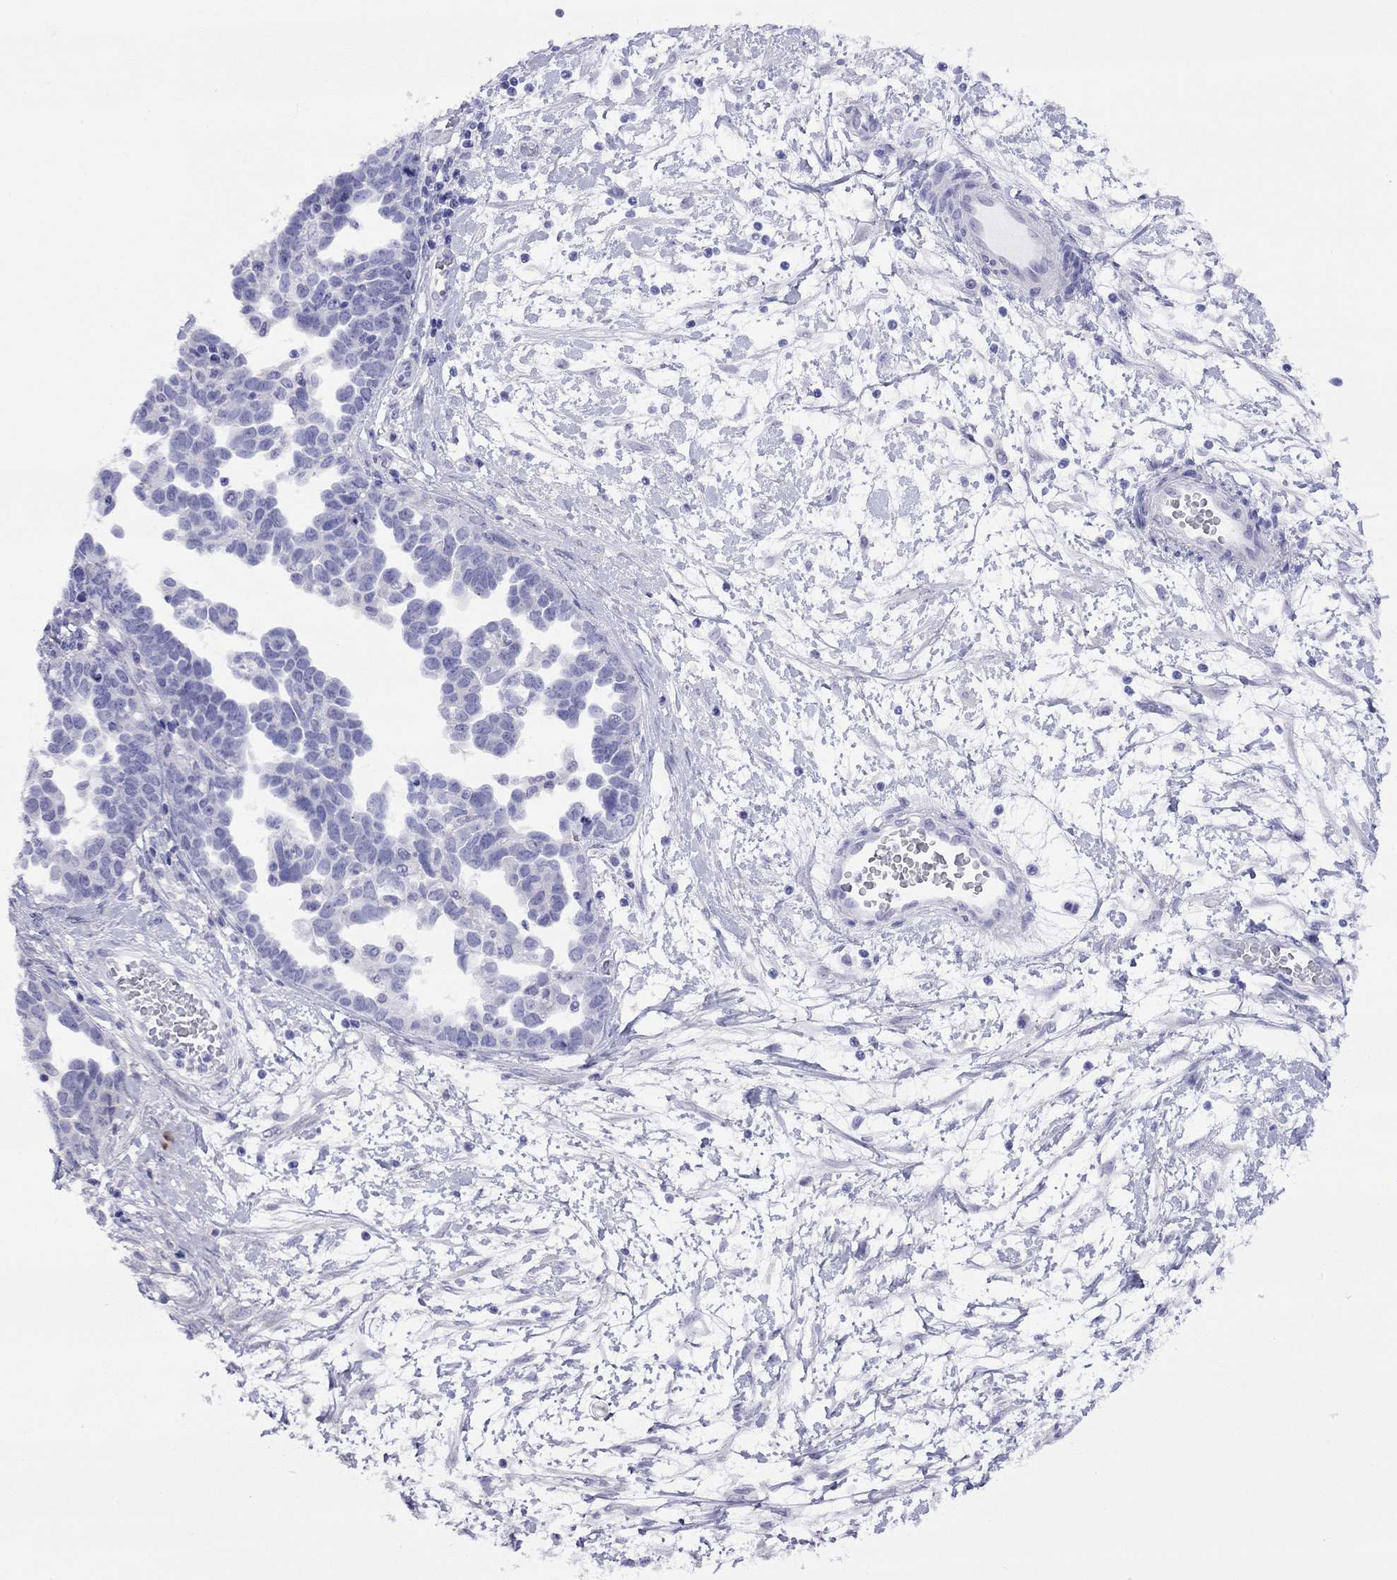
{"staining": {"intensity": "negative", "quantity": "none", "location": "none"}, "tissue": "ovarian cancer", "cell_type": "Tumor cells", "image_type": "cancer", "snomed": [{"axis": "morphology", "description": "Cystadenocarcinoma, serous, NOS"}, {"axis": "topography", "description": "Ovary"}], "caption": "High magnification brightfield microscopy of ovarian serous cystadenocarcinoma stained with DAB (brown) and counterstained with hematoxylin (blue): tumor cells show no significant expression.", "gene": "SLC30A8", "patient": {"sex": "female", "age": 54}}